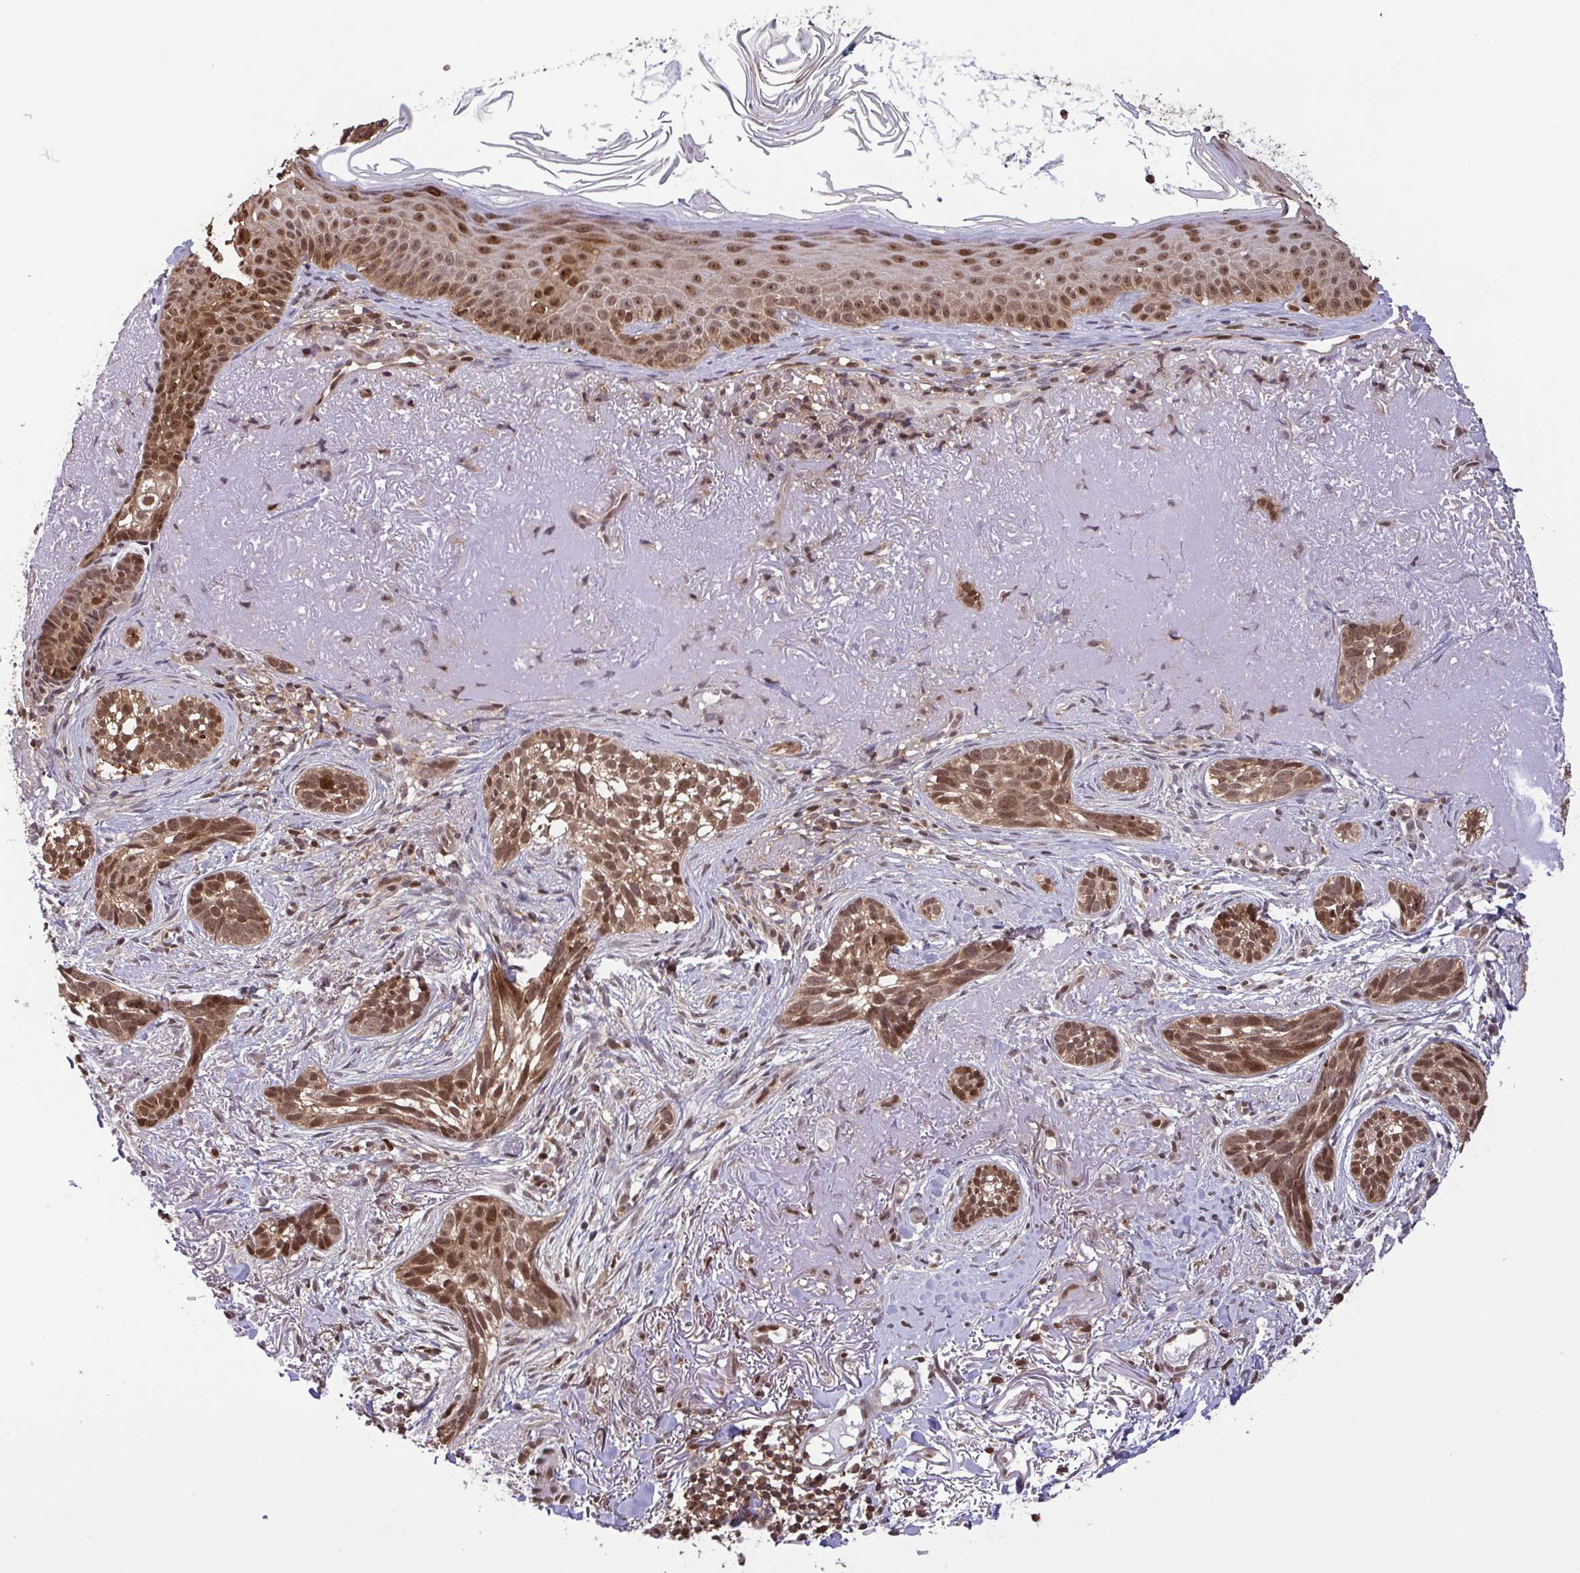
{"staining": {"intensity": "moderate", "quantity": ">75%", "location": "cytoplasmic/membranous,nuclear"}, "tissue": "skin cancer", "cell_type": "Tumor cells", "image_type": "cancer", "snomed": [{"axis": "morphology", "description": "Basal cell carcinoma"}, {"axis": "morphology", "description": "BCC, high aggressive"}, {"axis": "topography", "description": "Skin"}], "caption": "Tumor cells show medium levels of moderate cytoplasmic/membranous and nuclear expression in about >75% of cells in basal cell carcinoma (skin).", "gene": "CHMP1B", "patient": {"sex": "female", "age": 86}}